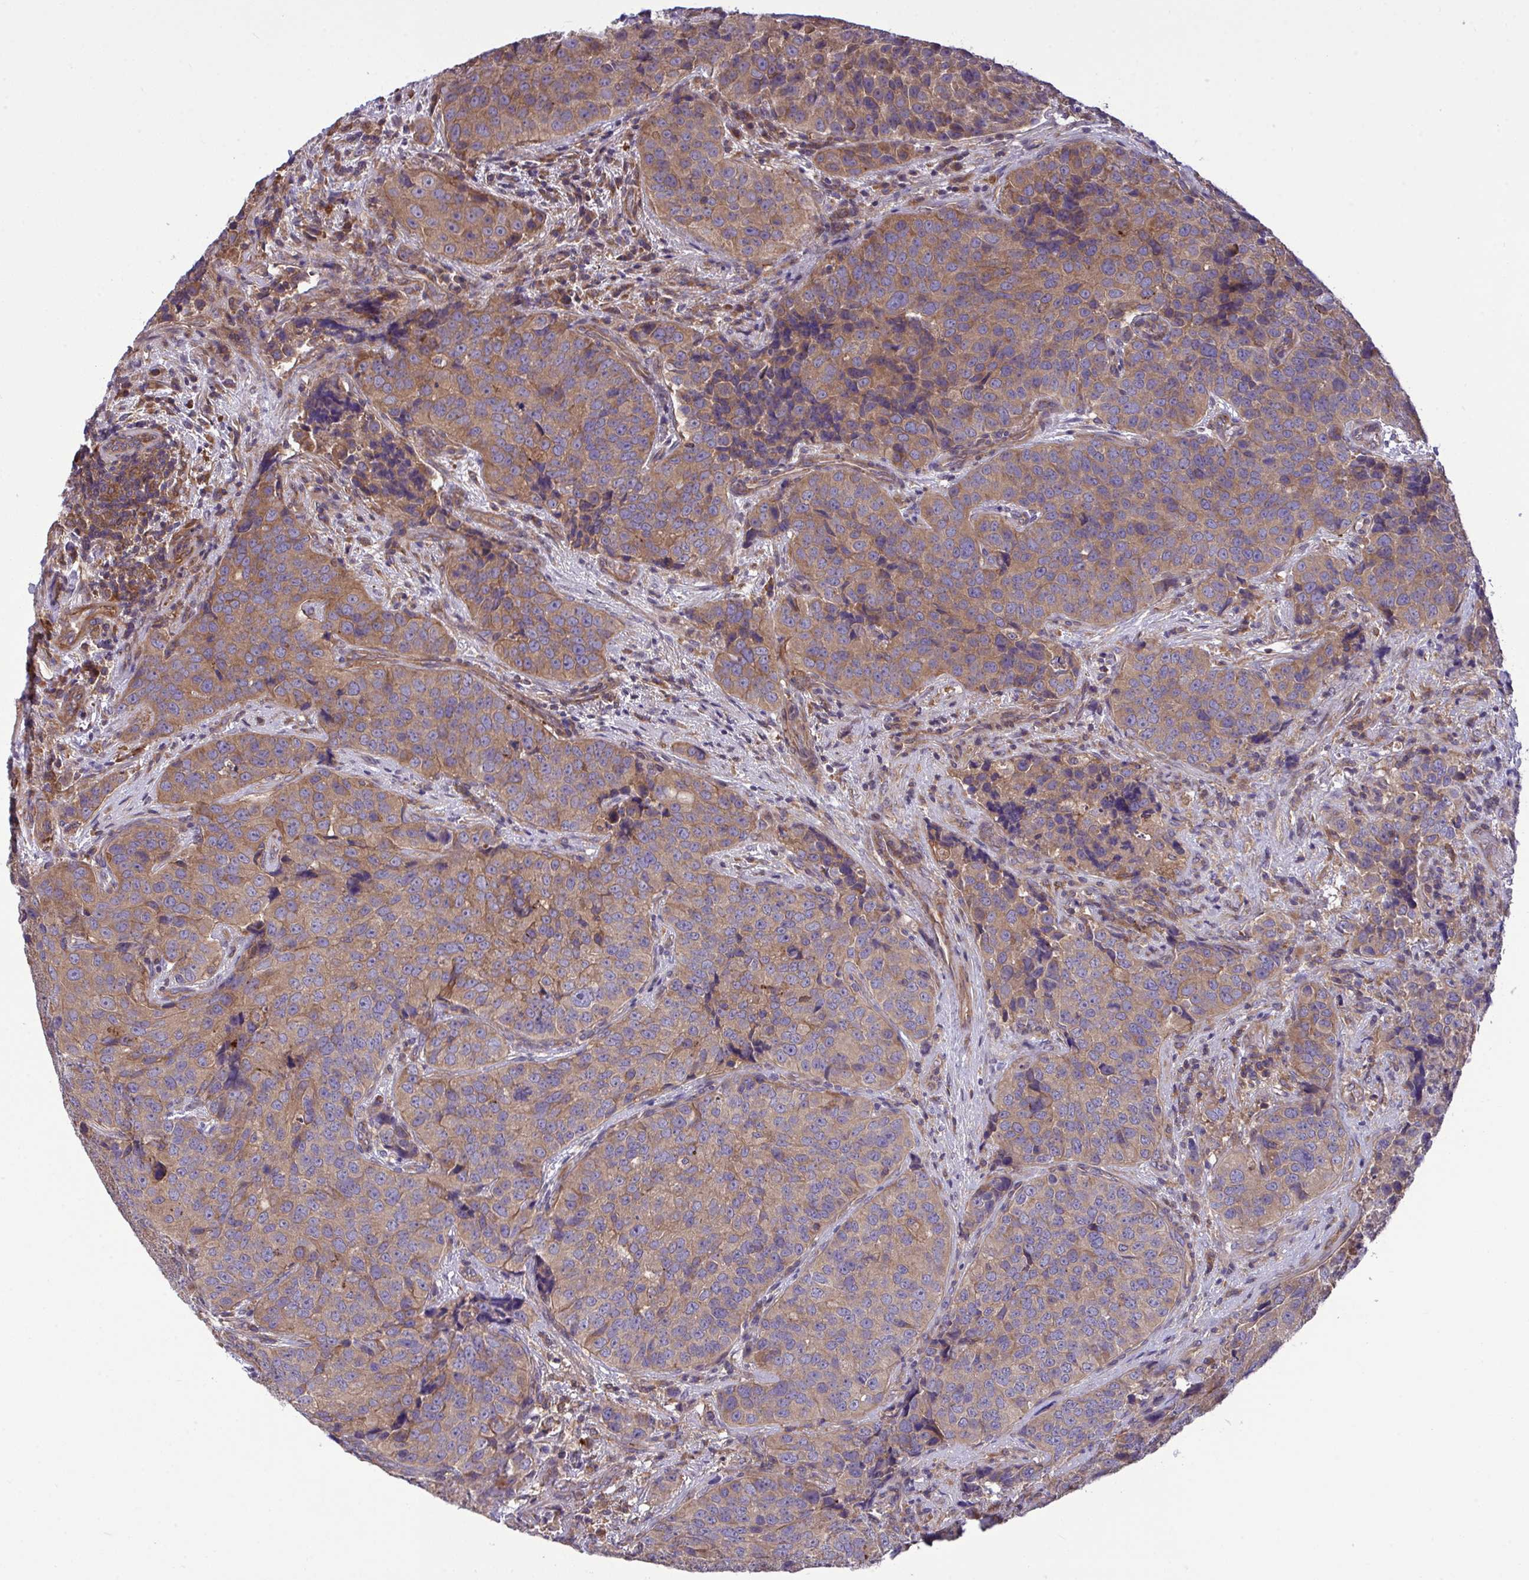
{"staining": {"intensity": "moderate", "quantity": ">75%", "location": "cytoplasmic/membranous"}, "tissue": "urothelial cancer", "cell_type": "Tumor cells", "image_type": "cancer", "snomed": [{"axis": "morphology", "description": "Urothelial carcinoma, NOS"}, {"axis": "topography", "description": "Urinary bladder"}], "caption": "The histopathology image exhibits a brown stain indicating the presence of a protein in the cytoplasmic/membranous of tumor cells in transitional cell carcinoma. (Brightfield microscopy of DAB IHC at high magnification).", "gene": "GRB14", "patient": {"sex": "male", "age": 52}}